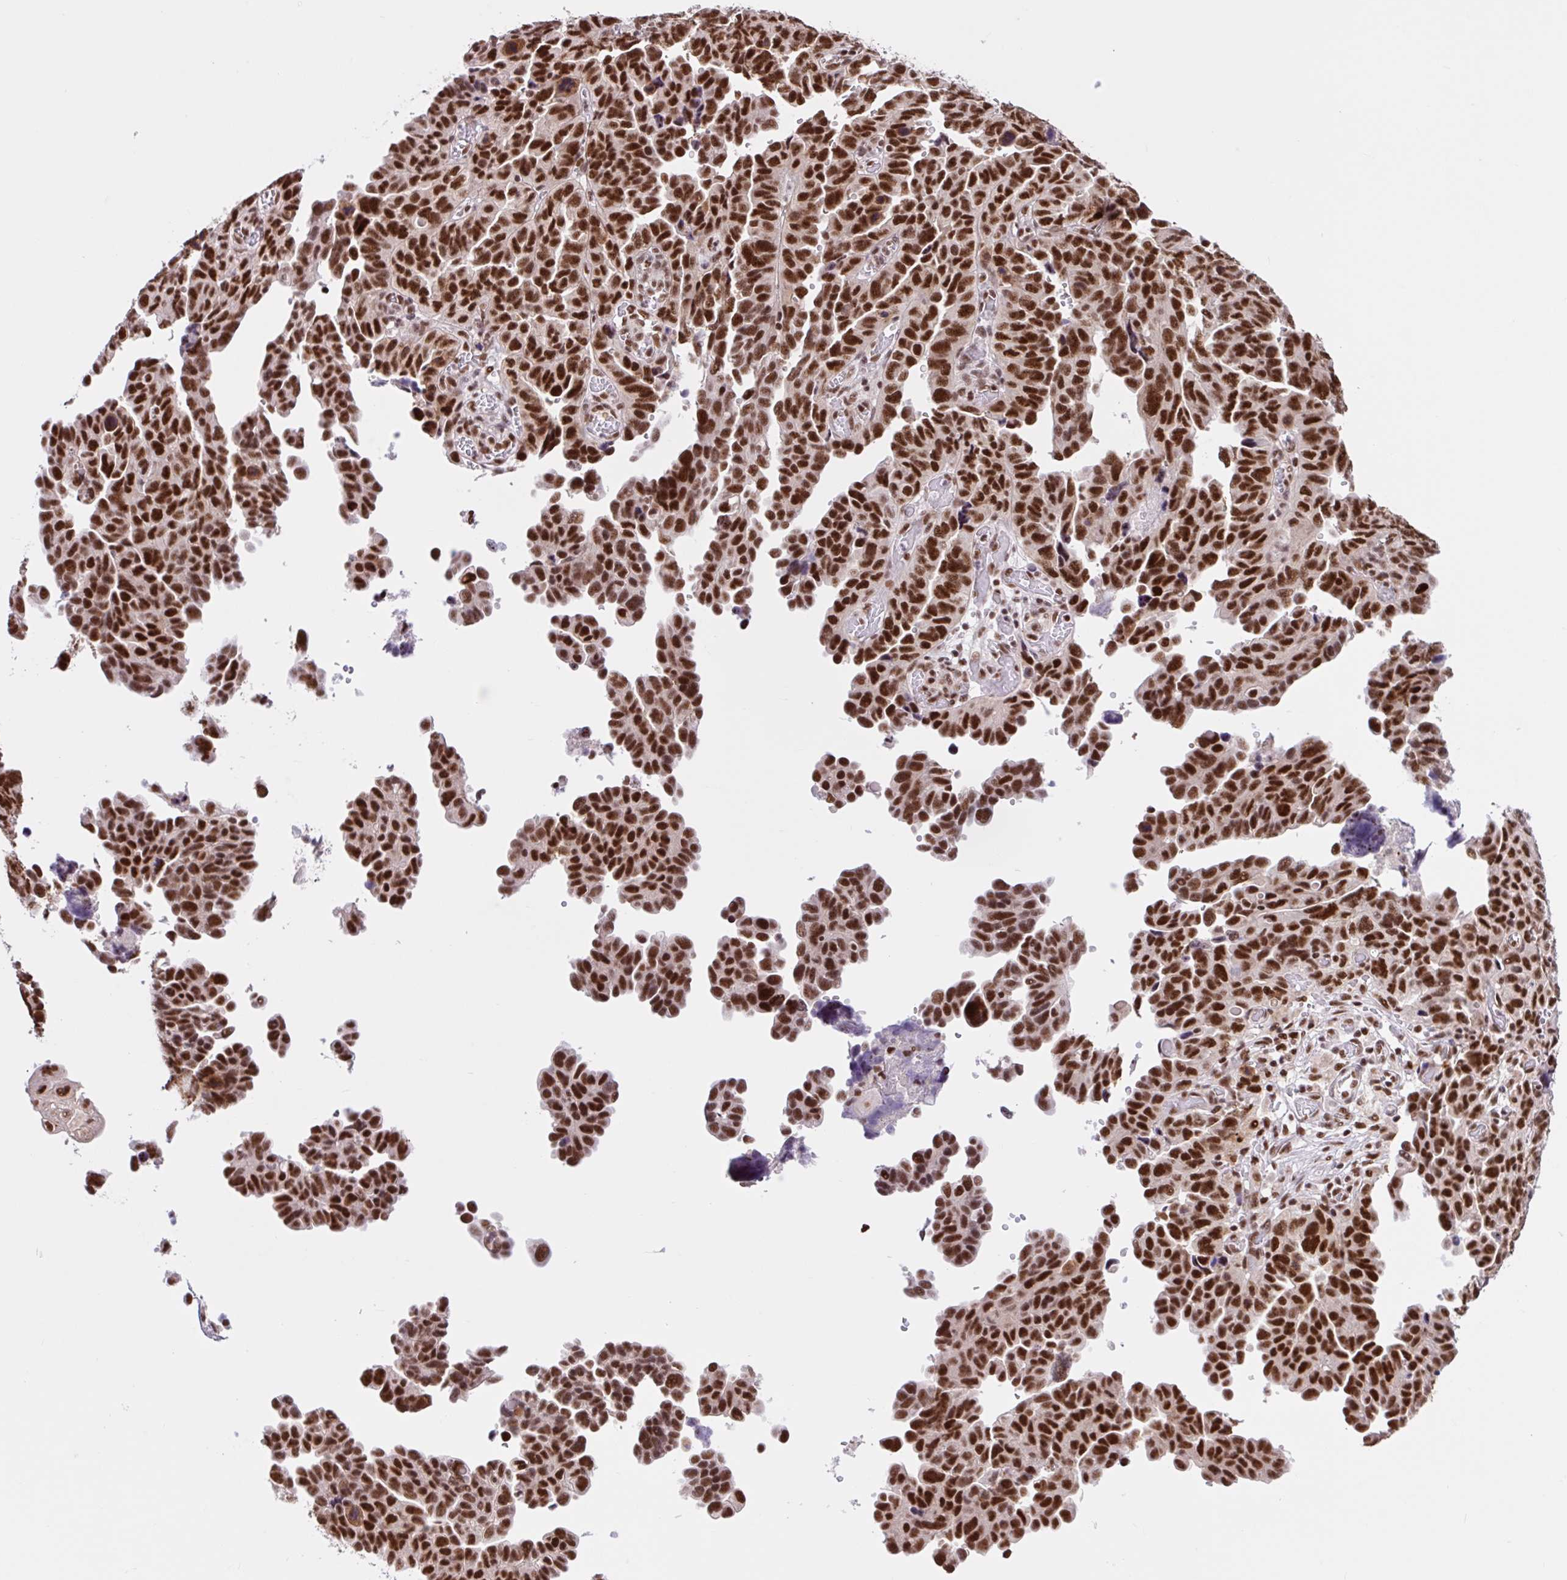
{"staining": {"intensity": "strong", "quantity": ">75%", "location": "nuclear"}, "tissue": "ovarian cancer", "cell_type": "Tumor cells", "image_type": "cancer", "snomed": [{"axis": "morphology", "description": "Cystadenocarcinoma, serous, NOS"}, {"axis": "topography", "description": "Ovary"}], "caption": "Immunohistochemical staining of ovarian cancer (serous cystadenocarcinoma) displays high levels of strong nuclear protein positivity in about >75% of tumor cells. Immunohistochemistry (ihc) stains the protein of interest in brown and the nuclei are stained blue.", "gene": "CCDC12", "patient": {"sex": "female", "age": 64}}